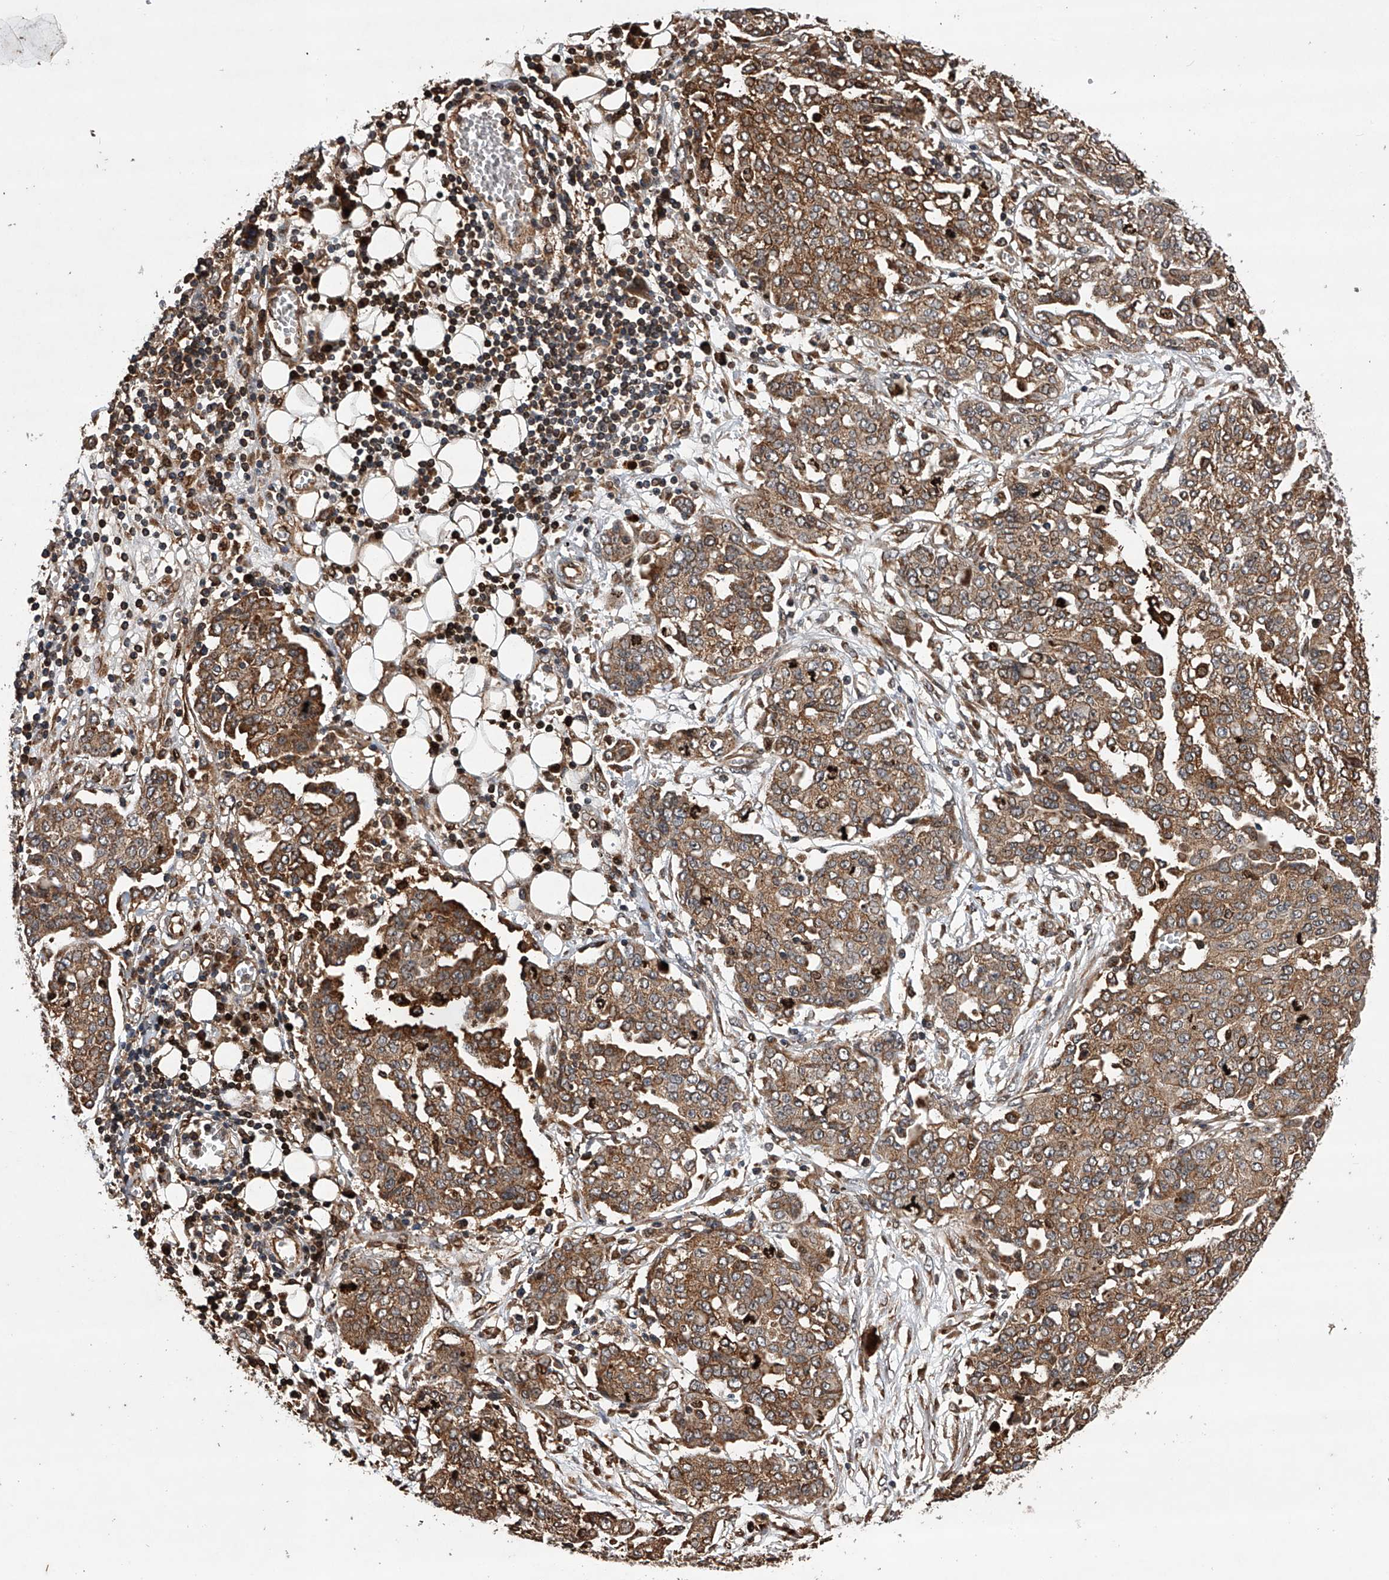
{"staining": {"intensity": "strong", "quantity": ">75%", "location": "cytoplasmic/membranous"}, "tissue": "ovarian cancer", "cell_type": "Tumor cells", "image_type": "cancer", "snomed": [{"axis": "morphology", "description": "Cystadenocarcinoma, serous, NOS"}, {"axis": "topography", "description": "Soft tissue"}, {"axis": "topography", "description": "Ovary"}], "caption": "Immunohistochemistry photomicrograph of neoplastic tissue: ovarian cancer (serous cystadenocarcinoma) stained using immunohistochemistry (IHC) exhibits high levels of strong protein expression localized specifically in the cytoplasmic/membranous of tumor cells, appearing as a cytoplasmic/membranous brown color.", "gene": "MAP3K11", "patient": {"sex": "female", "age": 57}}